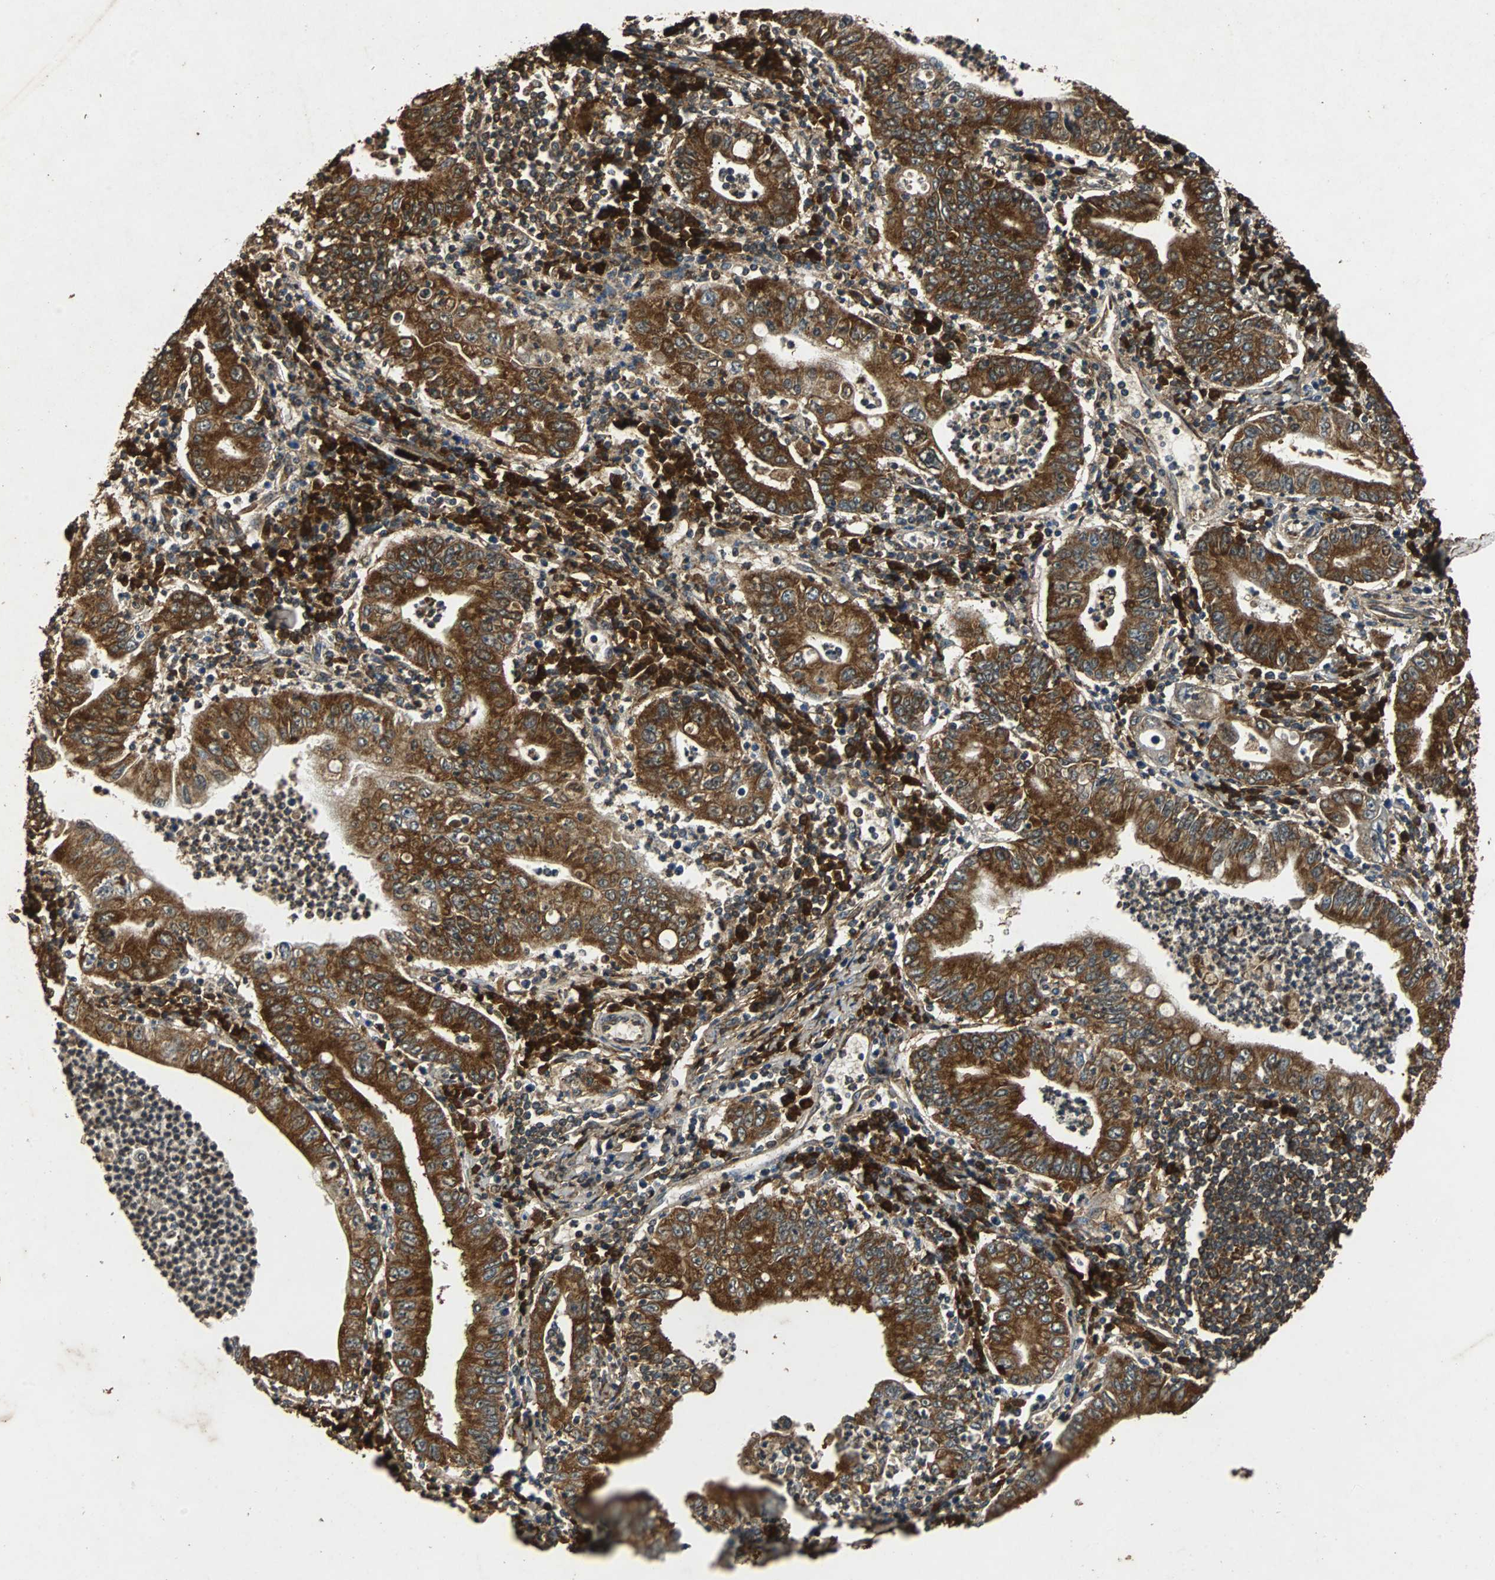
{"staining": {"intensity": "strong", "quantity": ">75%", "location": "cytoplasmic/membranous"}, "tissue": "stomach cancer", "cell_type": "Tumor cells", "image_type": "cancer", "snomed": [{"axis": "morphology", "description": "Normal tissue, NOS"}, {"axis": "morphology", "description": "Adenocarcinoma, NOS"}, {"axis": "topography", "description": "Esophagus"}, {"axis": "topography", "description": "Stomach, upper"}, {"axis": "topography", "description": "Peripheral nerve tissue"}], "caption": "IHC micrograph of human stomach adenocarcinoma stained for a protein (brown), which reveals high levels of strong cytoplasmic/membranous expression in about >75% of tumor cells.", "gene": "NAA10", "patient": {"sex": "male", "age": 62}}